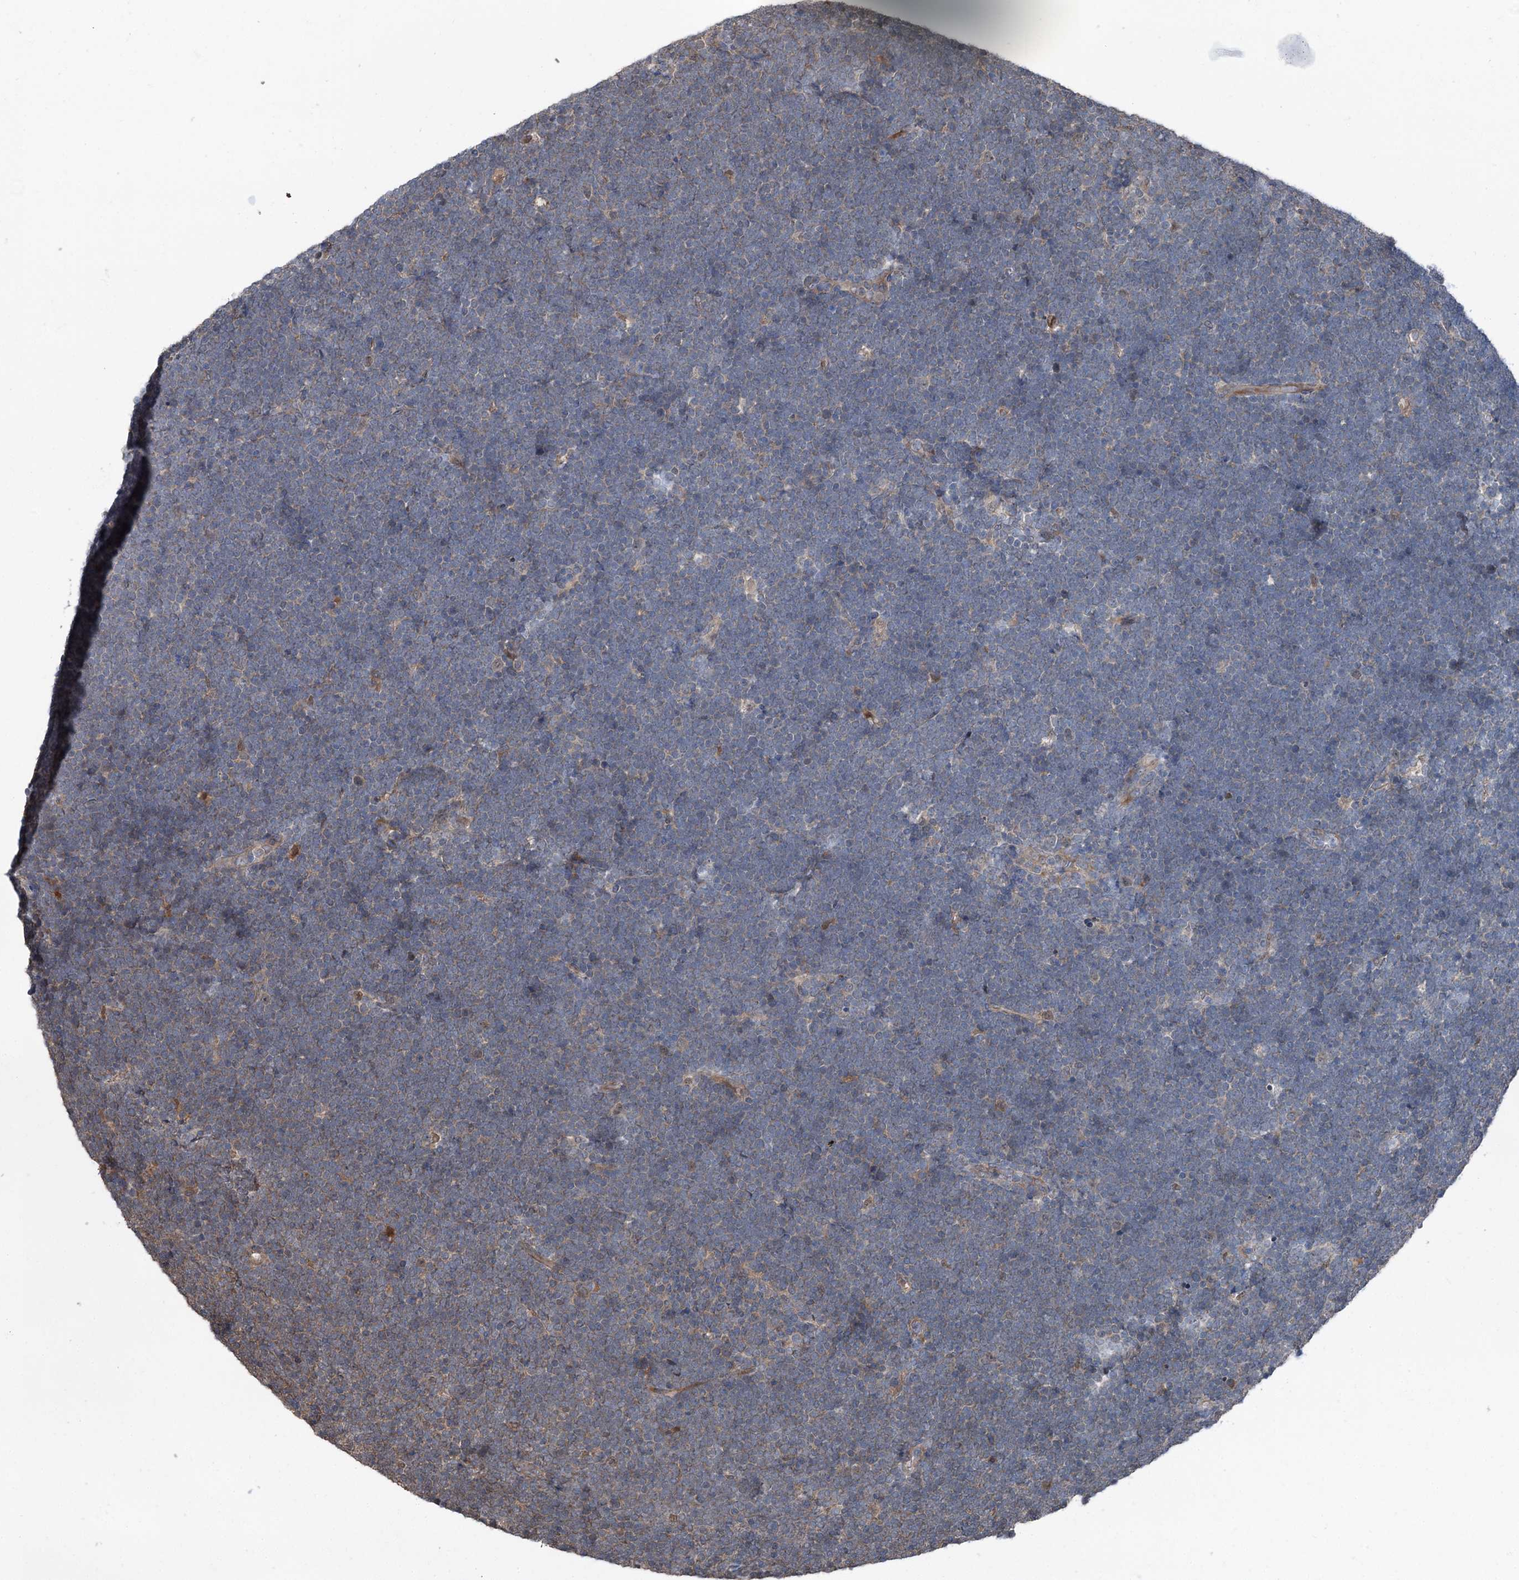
{"staining": {"intensity": "negative", "quantity": "none", "location": "none"}, "tissue": "lymphoma", "cell_type": "Tumor cells", "image_type": "cancer", "snomed": [{"axis": "morphology", "description": "Malignant lymphoma, non-Hodgkin's type, High grade"}, {"axis": "topography", "description": "Lymph node"}], "caption": "Tumor cells are negative for brown protein staining in lymphoma.", "gene": "PSMD13", "patient": {"sex": "male", "age": 13}}